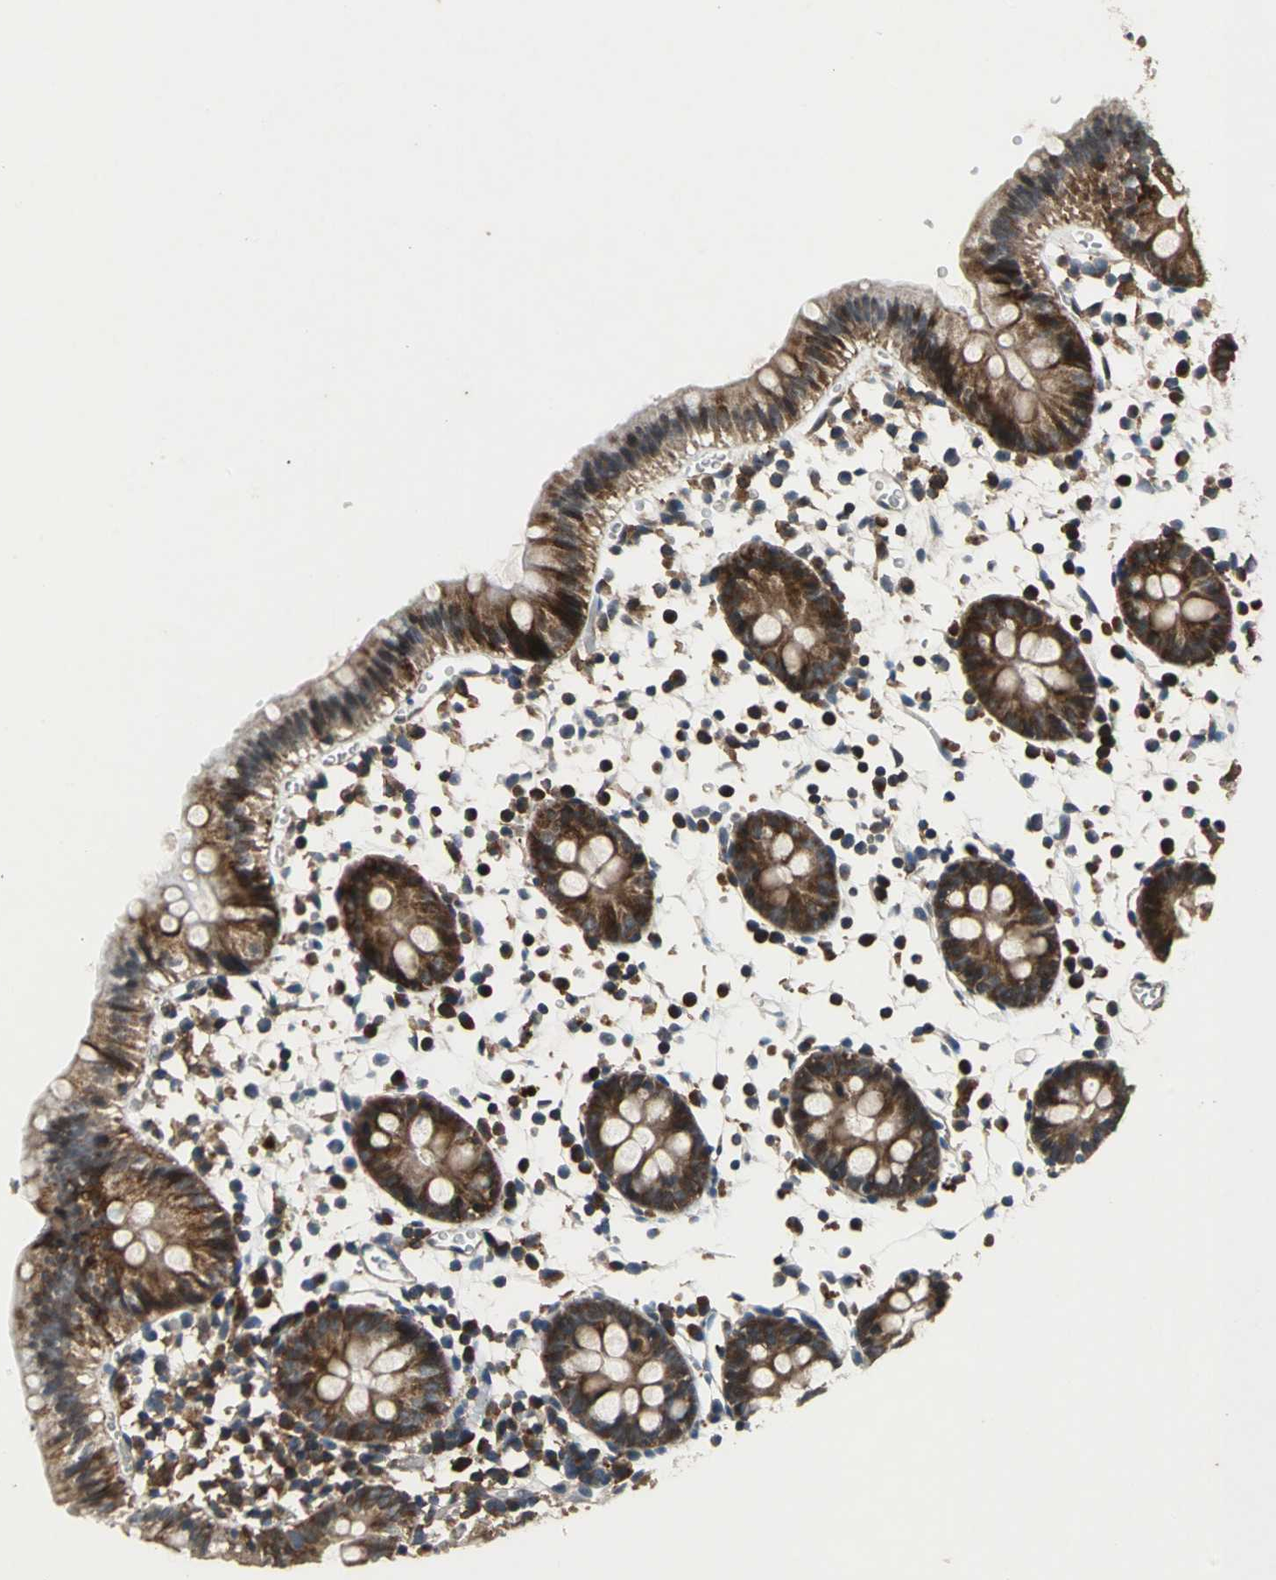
{"staining": {"intensity": "weak", "quantity": ">75%", "location": "cytoplasmic/membranous"}, "tissue": "colon", "cell_type": "Endothelial cells", "image_type": "normal", "snomed": [{"axis": "morphology", "description": "Normal tissue, NOS"}, {"axis": "topography", "description": "Colon"}], "caption": "Immunohistochemistry of benign human colon exhibits low levels of weak cytoplasmic/membranous expression in approximately >75% of endothelial cells. Using DAB (brown) and hematoxylin (blue) stains, captured at high magnification using brightfield microscopy.", "gene": "EIF2B2", "patient": {"sex": "male", "age": 14}}